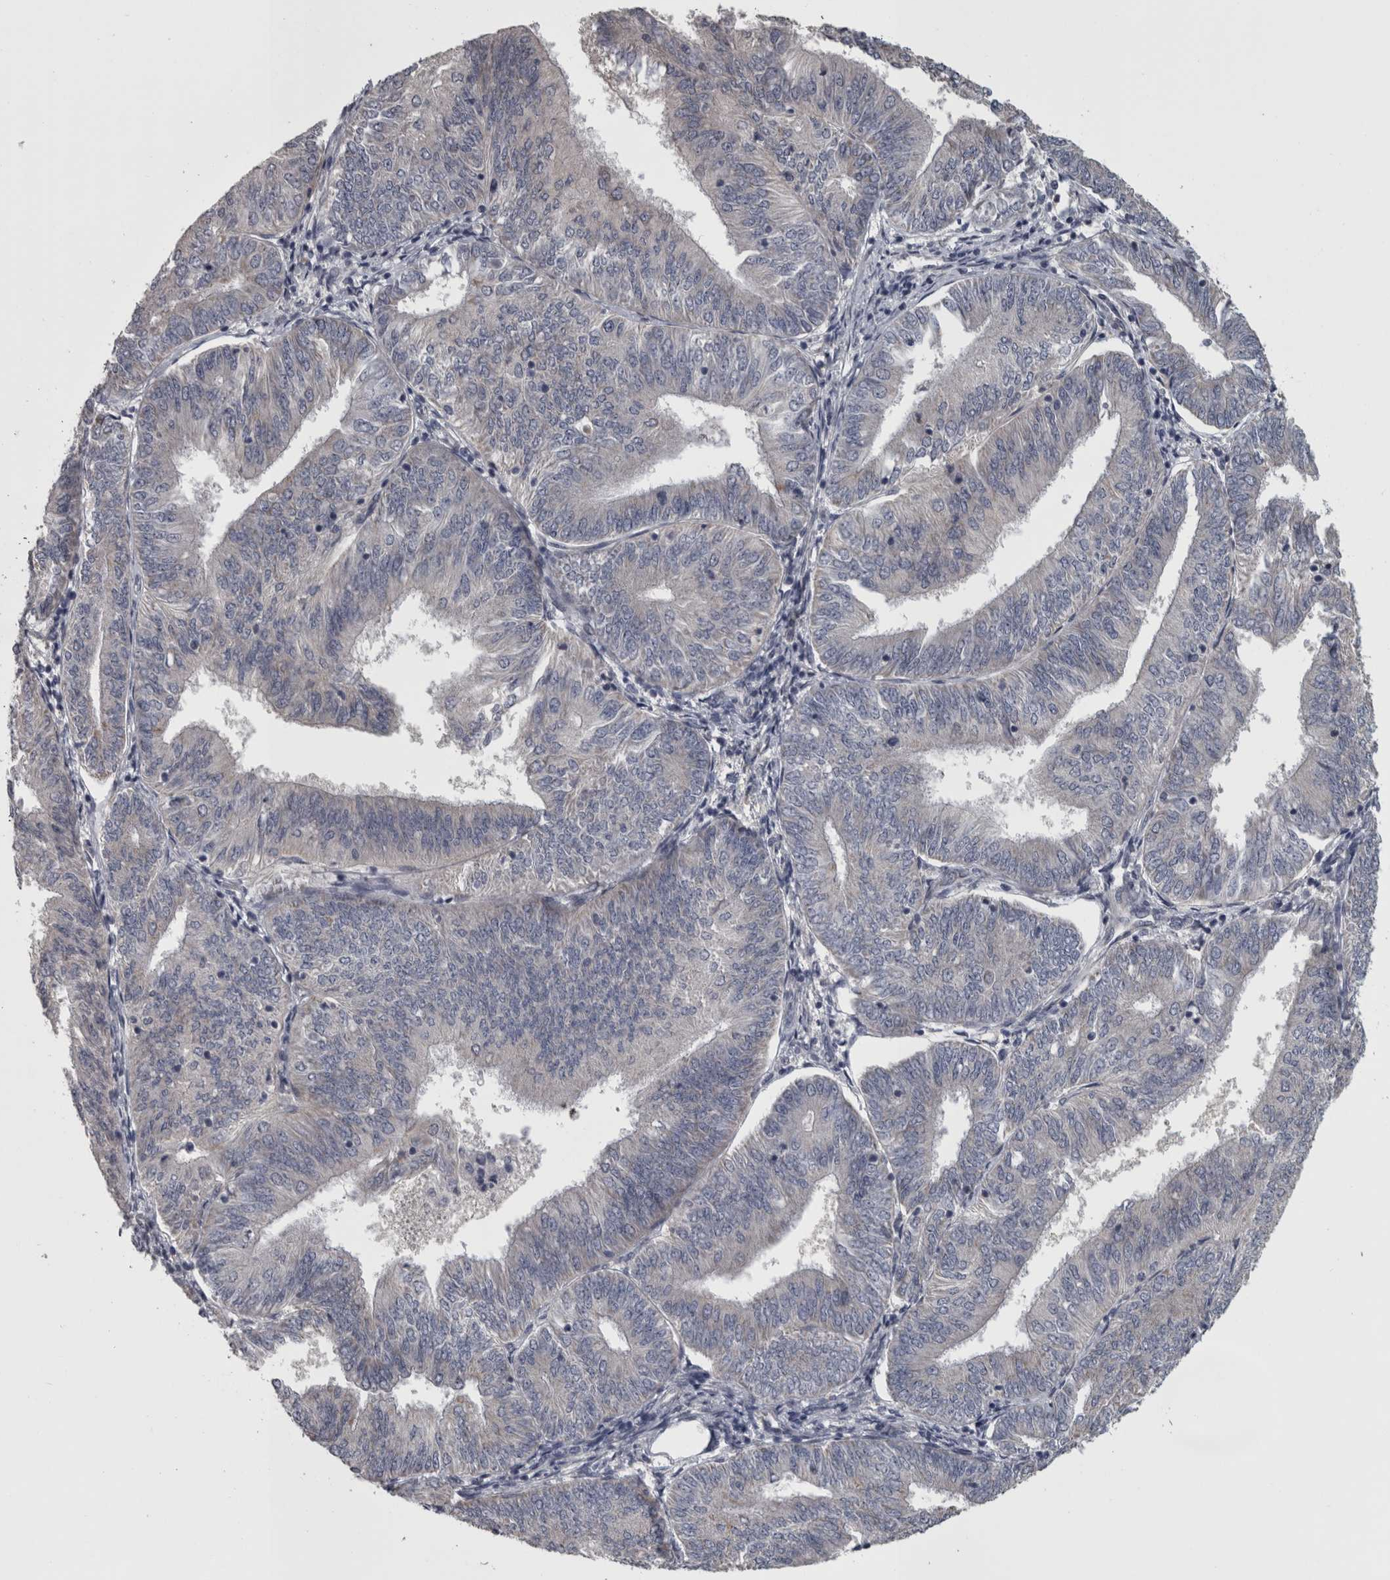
{"staining": {"intensity": "negative", "quantity": "none", "location": "none"}, "tissue": "endometrial cancer", "cell_type": "Tumor cells", "image_type": "cancer", "snomed": [{"axis": "morphology", "description": "Adenocarcinoma, NOS"}, {"axis": "topography", "description": "Endometrium"}], "caption": "The image displays no staining of tumor cells in endometrial cancer.", "gene": "DBT", "patient": {"sex": "female", "age": 58}}